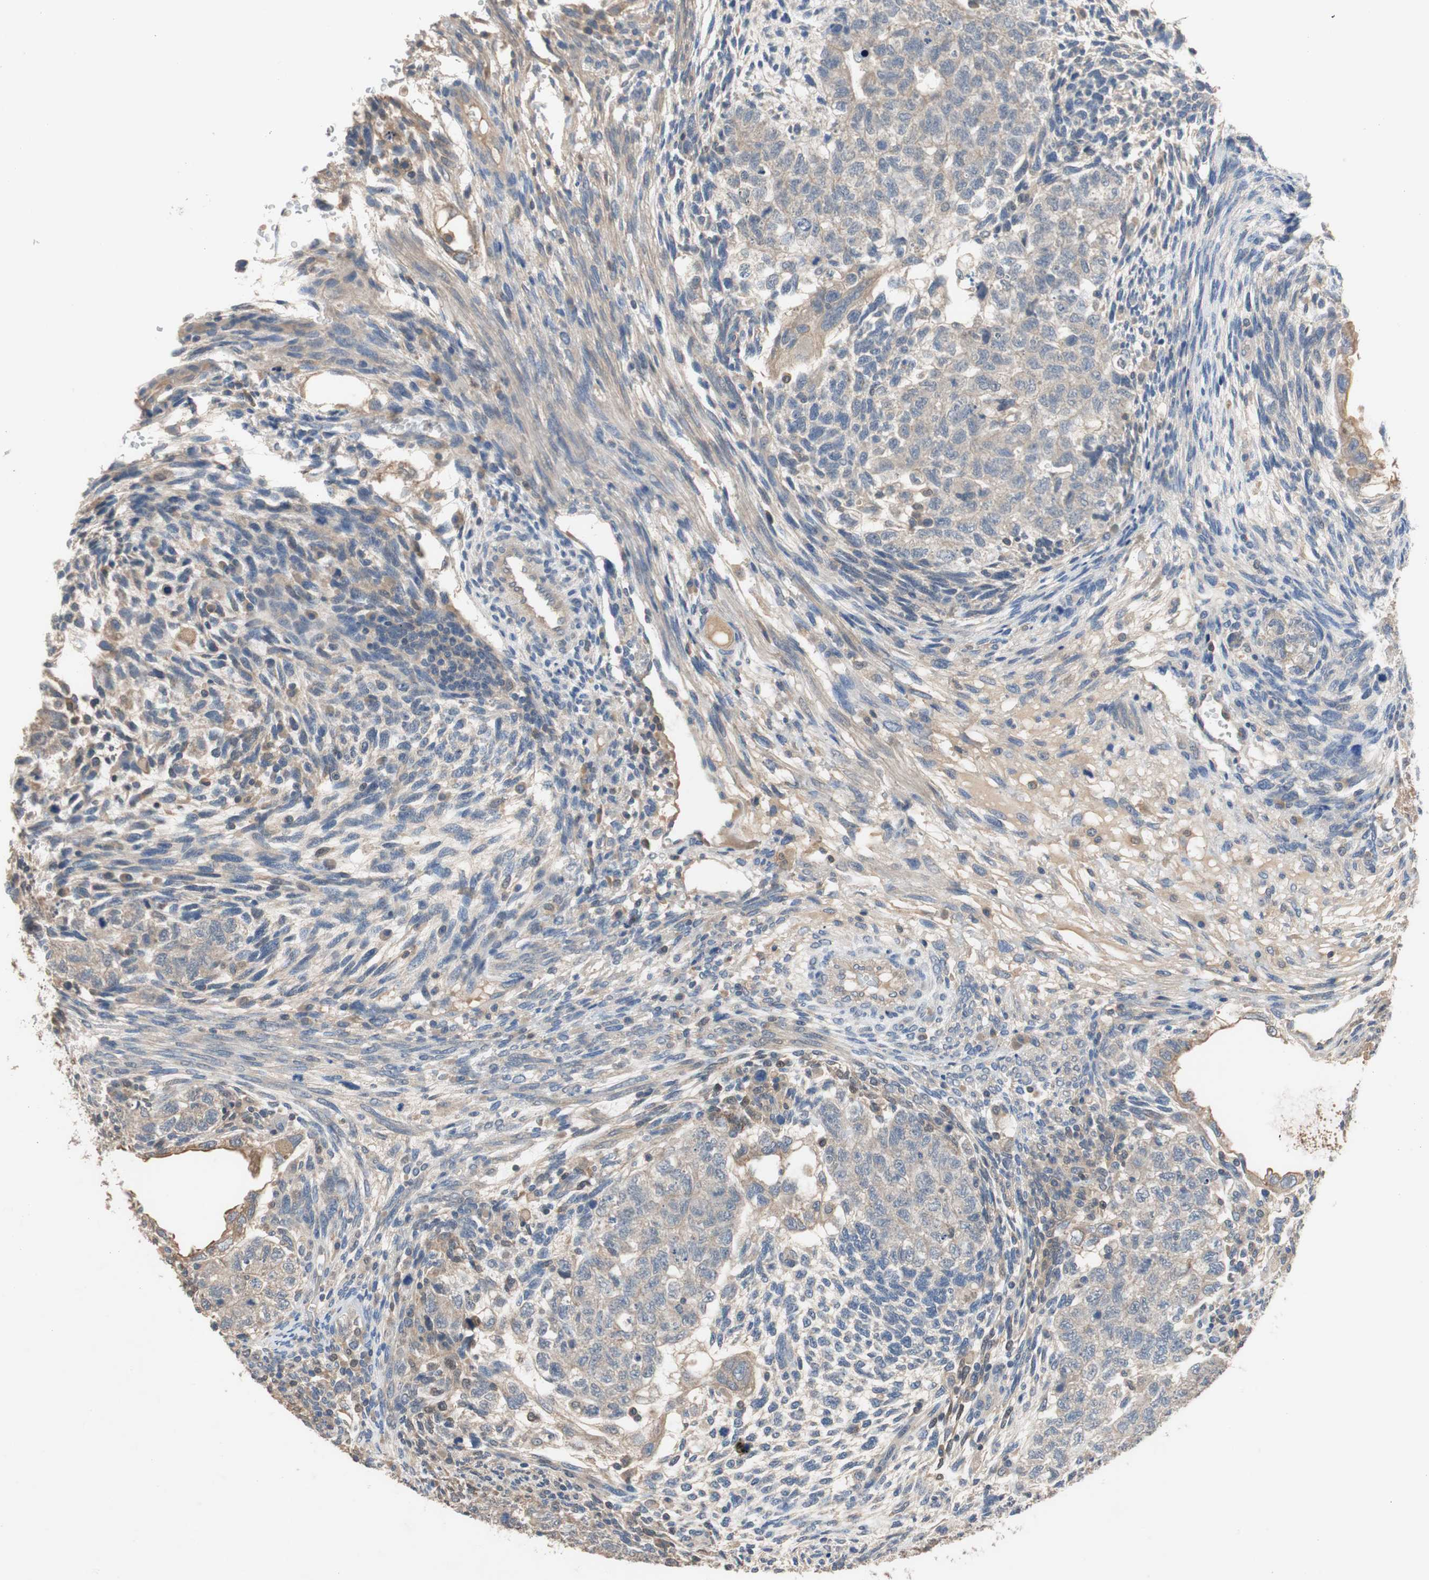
{"staining": {"intensity": "weak", "quantity": ">75%", "location": "cytoplasmic/membranous"}, "tissue": "testis cancer", "cell_type": "Tumor cells", "image_type": "cancer", "snomed": [{"axis": "morphology", "description": "Normal tissue, NOS"}, {"axis": "morphology", "description": "Carcinoma, Embryonal, NOS"}, {"axis": "topography", "description": "Testis"}], "caption": "Testis embryonal carcinoma was stained to show a protein in brown. There is low levels of weak cytoplasmic/membranous staining in approximately >75% of tumor cells. The protein is shown in brown color, while the nuclei are stained blue.", "gene": "ADAP1", "patient": {"sex": "male", "age": 36}}